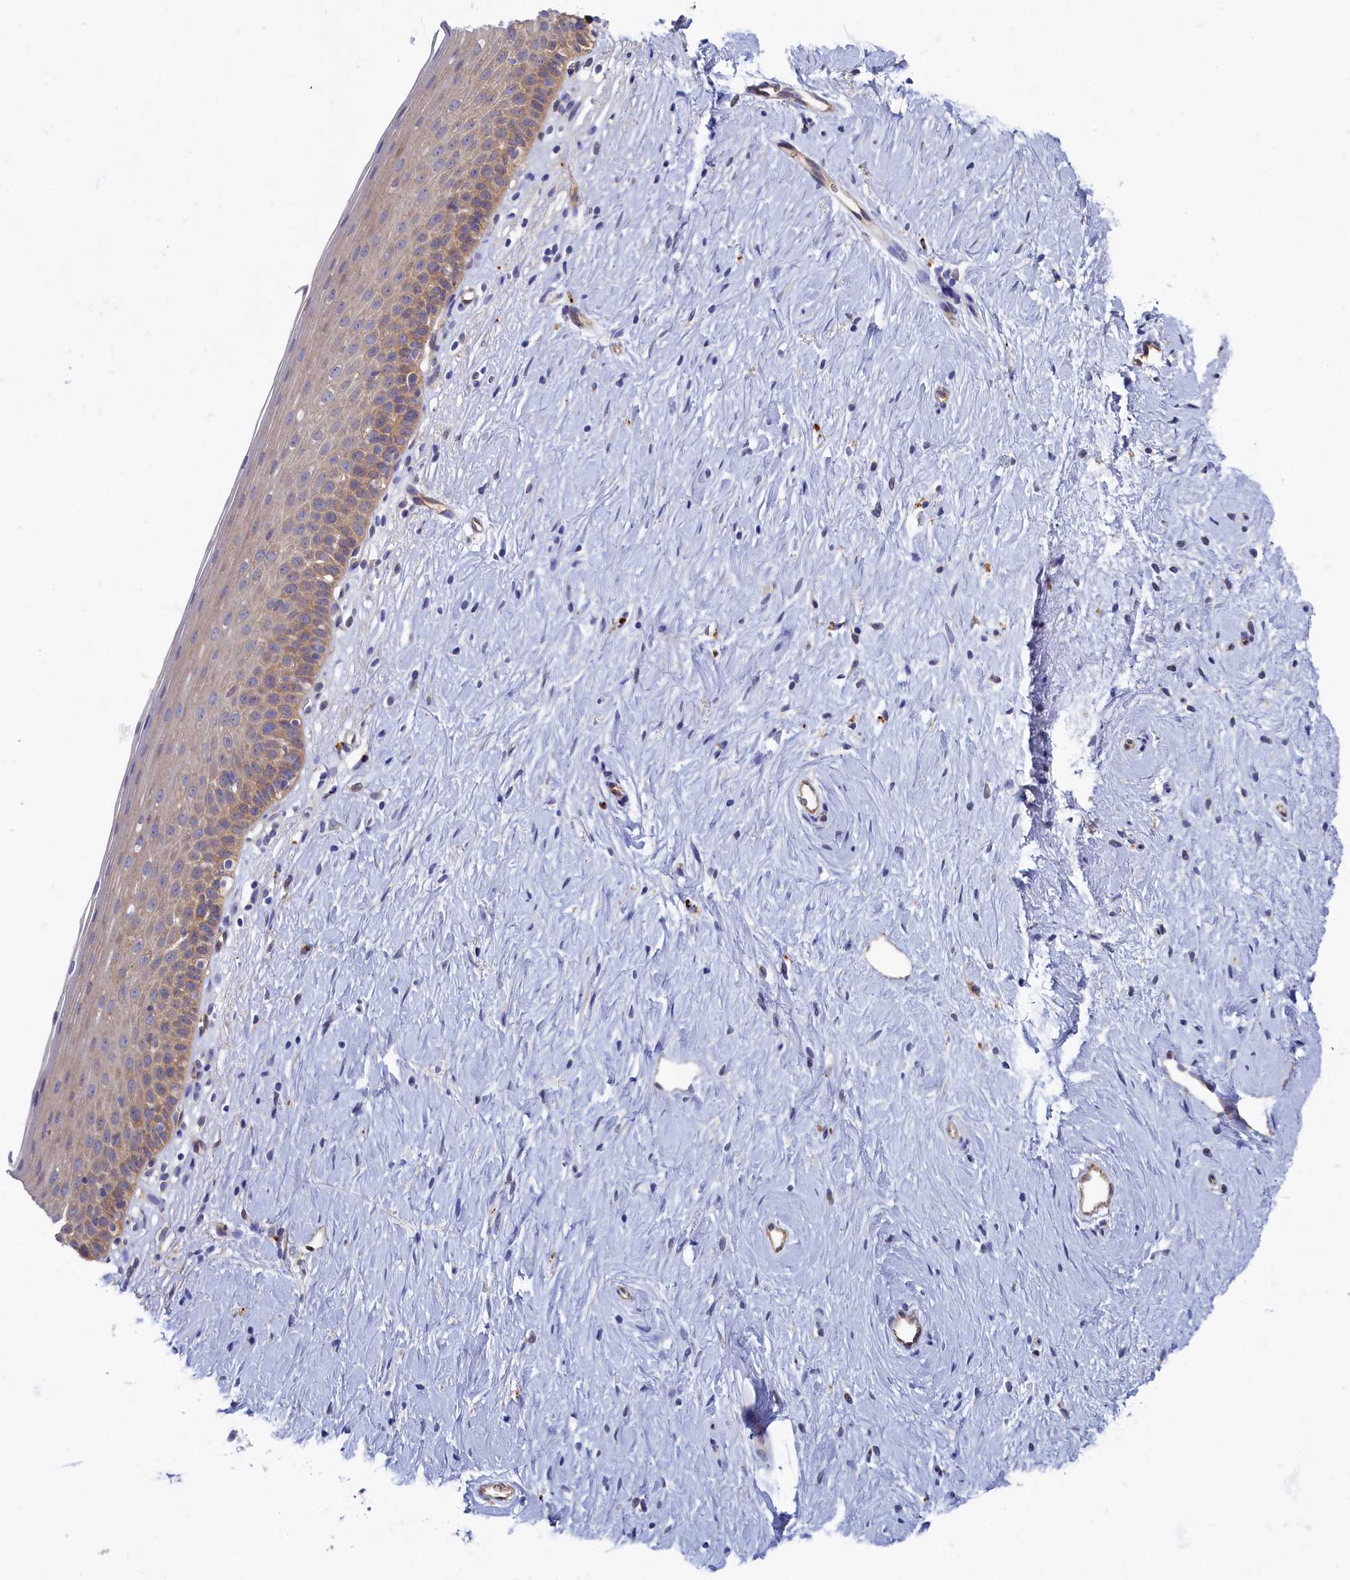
{"staining": {"intensity": "weak", "quantity": "25%-75%", "location": "cytoplasmic/membranous"}, "tissue": "cervix", "cell_type": "Glandular cells", "image_type": "normal", "snomed": [{"axis": "morphology", "description": "Normal tissue, NOS"}, {"axis": "topography", "description": "Cervix"}], "caption": "Immunohistochemical staining of benign human cervix shows 25%-75% levels of weak cytoplasmic/membranous protein expression in approximately 25%-75% of glandular cells. (DAB (3,3'-diaminobenzidine) IHC, brown staining for protein, blue staining for nuclei).", "gene": "PSMG2", "patient": {"sex": "female", "age": 57}}